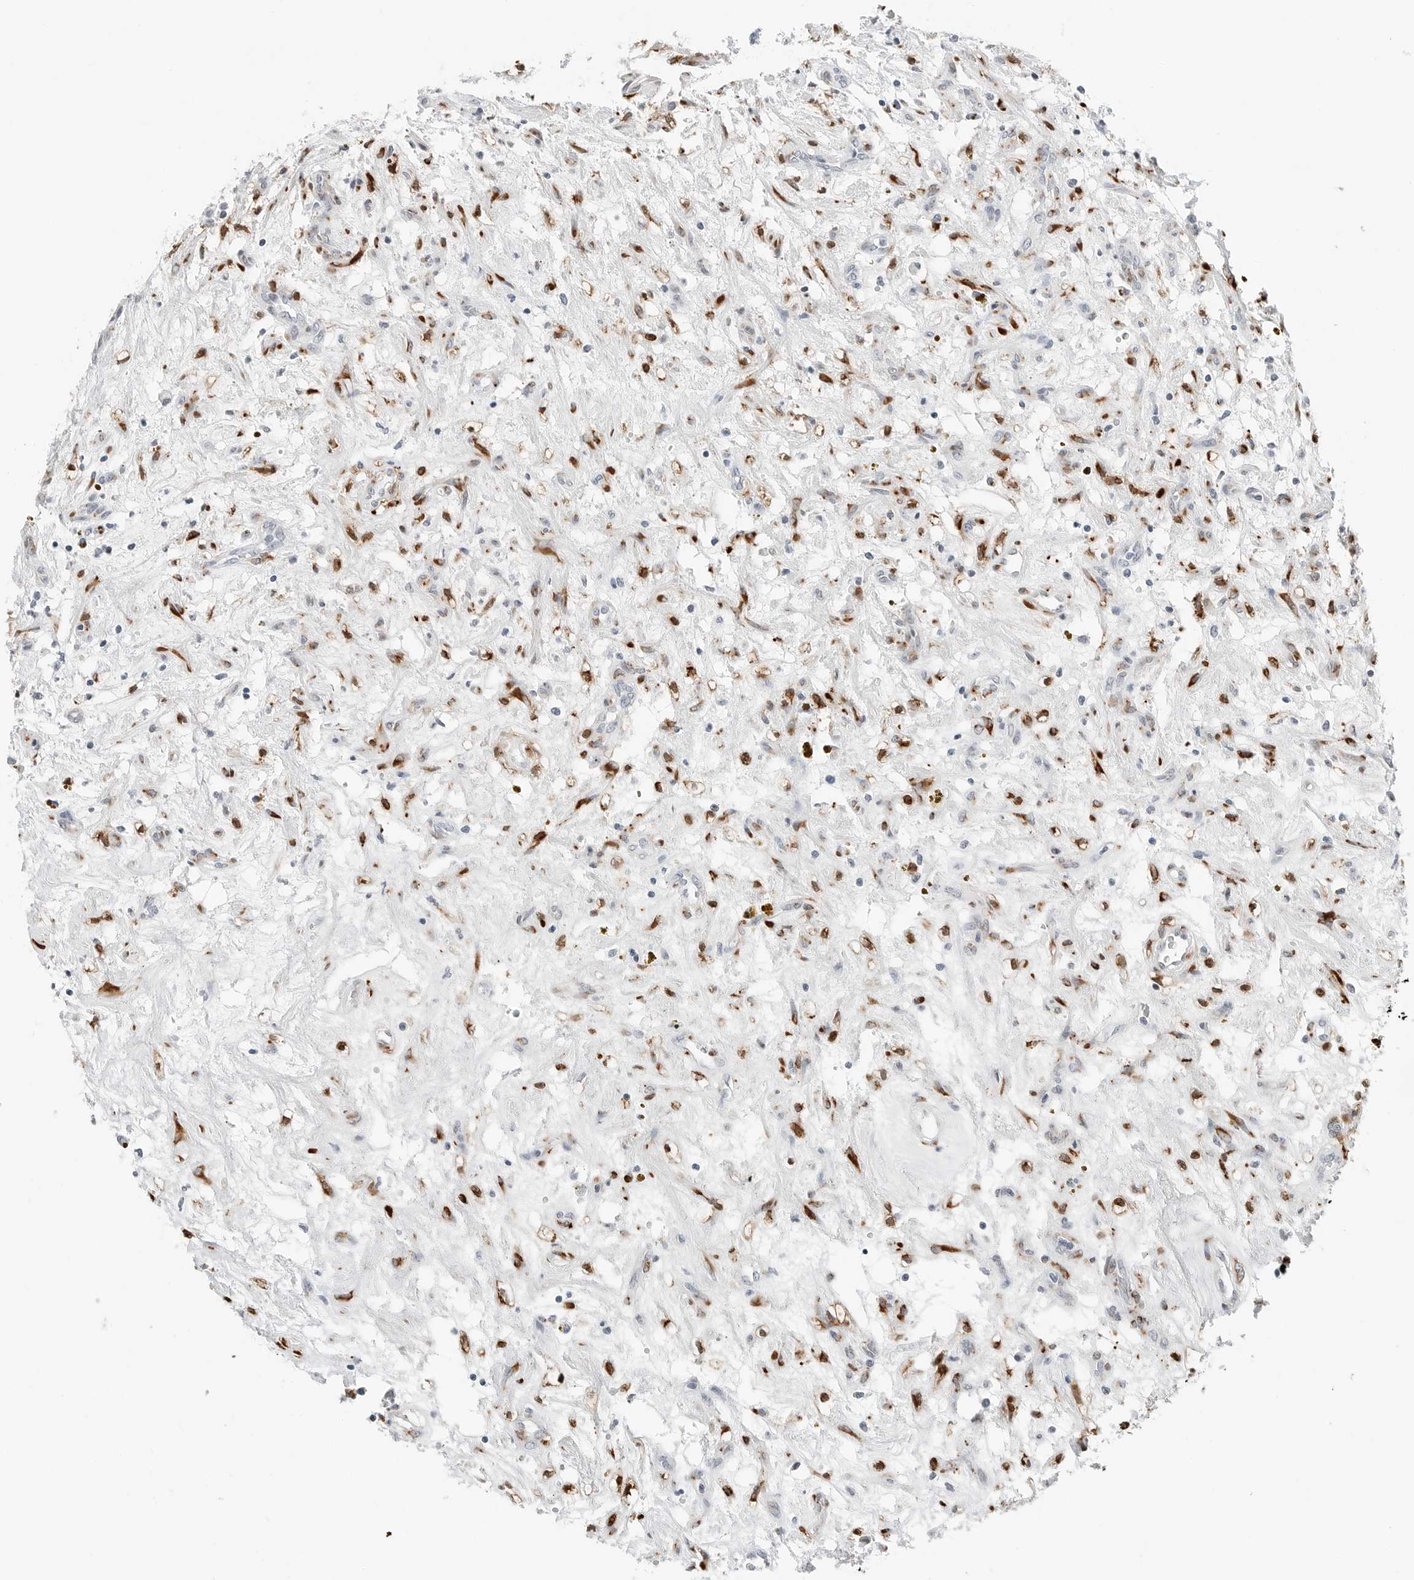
{"staining": {"intensity": "negative", "quantity": "none", "location": "none"}, "tissue": "renal cancer", "cell_type": "Tumor cells", "image_type": "cancer", "snomed": [{"axis": "morphology", "description": "Adenocarcinoma, NOS"}, {"axis": "topography", "description": "Kidney"}], "caption": "Immunohistochemical staining of human renal adenocarcinoma demonstrates no significant positivity in tumor cells.", "gene": "P4HA2", "patient": {"sex": "female", "age": 57}}